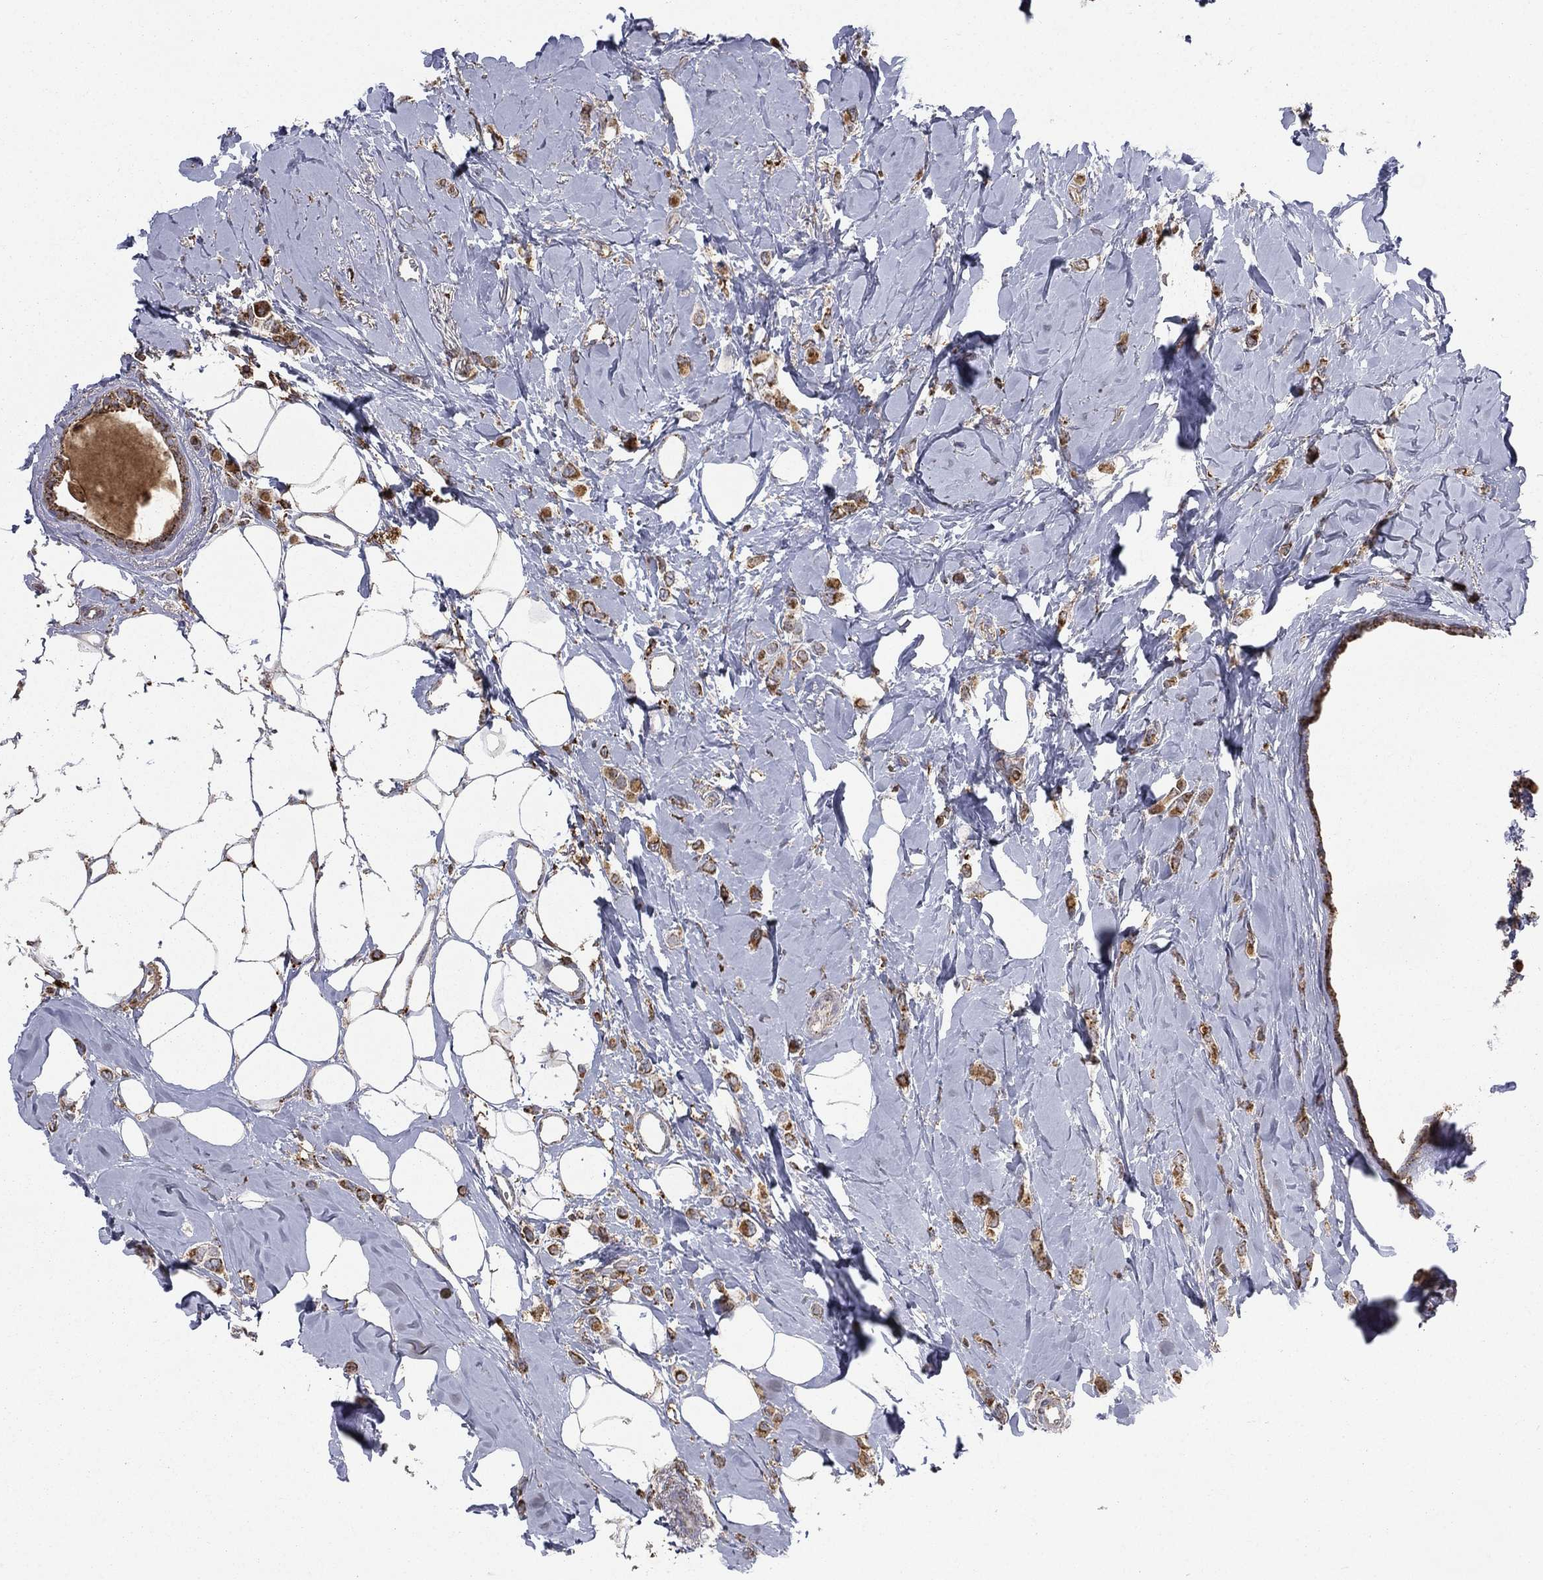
{"staining": {"intensity": "strong", "quantity": "25%-75%", "location": "cytoplasmic/membranous"}, "tissue": "breast cancer", "cell_type": "Tumor cells", "image_type": "cancer", "snomed": [{"axis": "morphology", "description": "Lobular carcinoma"}, {"axis": "topography", "description": "Breast"}], "caption": "Approximately 25%-75% of tumor cells in breast cancer demonstrate strong cytoplasmic/membranous protein positivity as visualized by brown immunohistochemical staining.", "gene": "RIN3", "patient": {"sex": "female", "age": 66}}